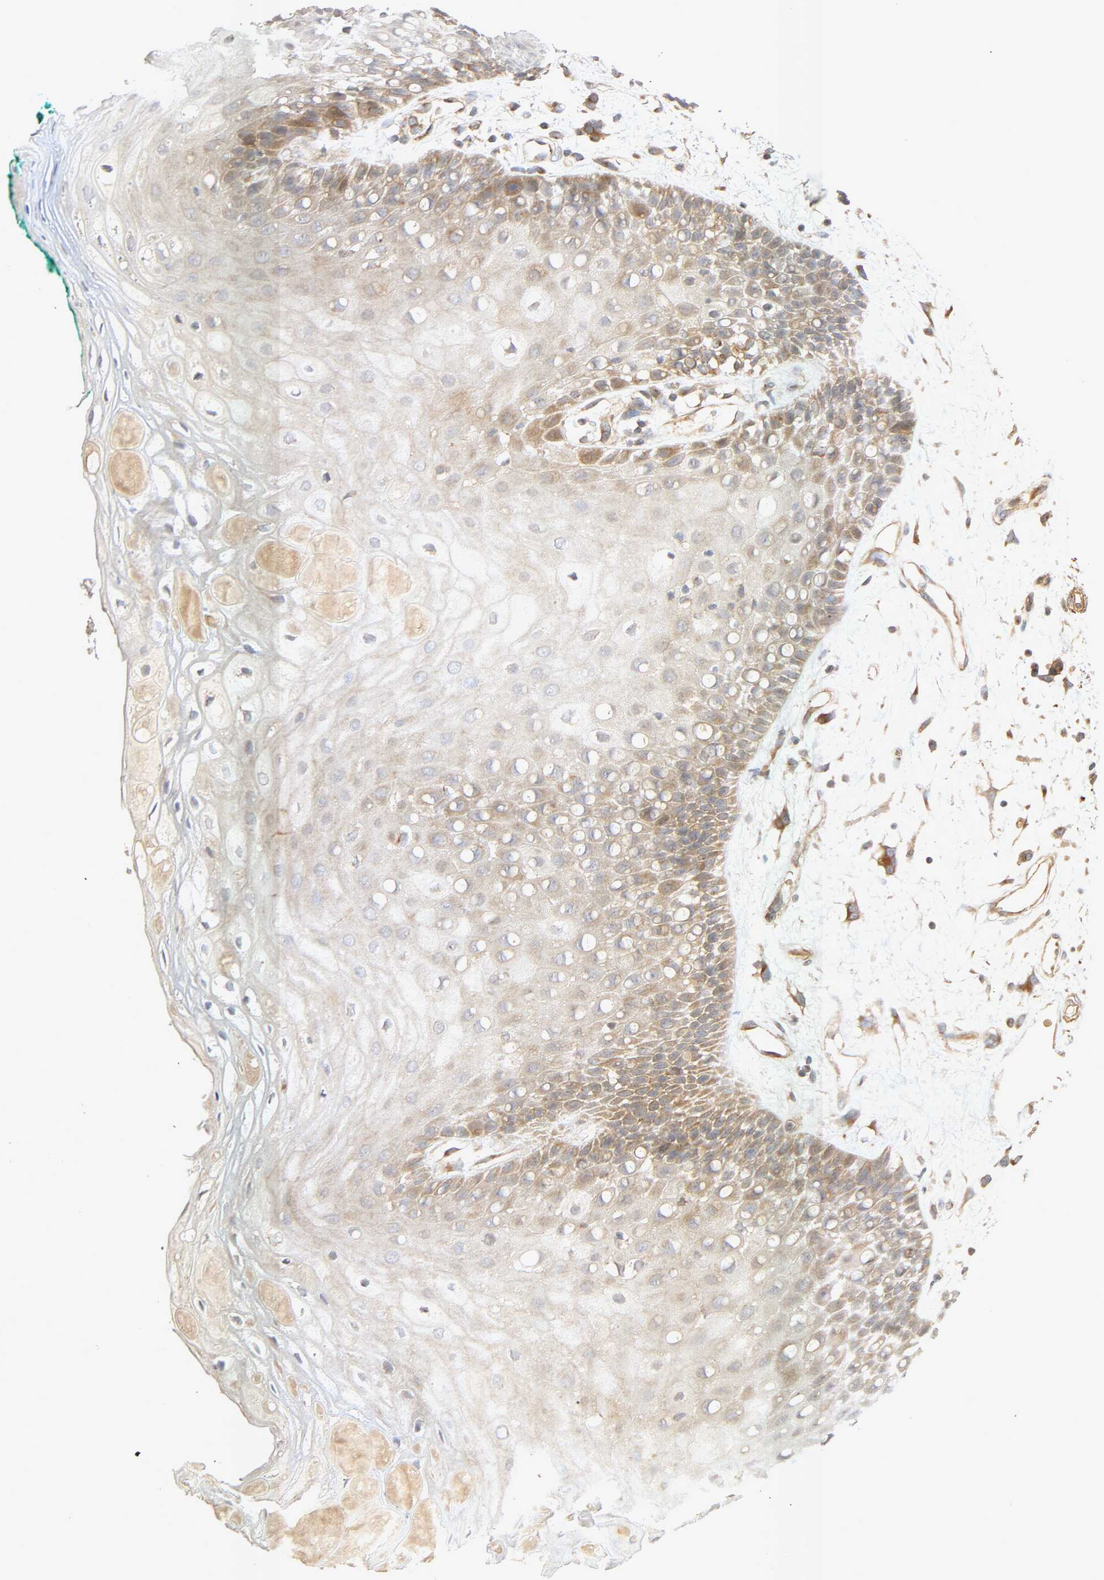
{"staining": {"intensity": "weak", "quantity": "<25%", "location": "cytoplasmic/membranous"}, "tissue": "oral mucosa", "cell_type": "Squamous epithelial cells", "image_type": "normal", "snomed": [{"axis": "morphology", "description": "Normal tissue, NOS"}, {"axis": "morphology", "description": "Squamous cell carcinoma, NOS"}, {"axis": "topography", "description": "Skeletal muscle"}, {"axis": "topography", "description": "Oral tissue"}, {"axis": "topography", "description": "Head-Neck"}], "caption": "DAB immunohistochemical staining of normal human oral mucosa reveals no significant staining in squamous epithelial cells. Brightfield microscopy of immunohistochemistry (IHC) stained with DAB (3,3'-diaminobenzidine) (brown) and hematoxylin (blue), captured at high magnification.", "gene": "SGSM1", "patient": {"sex": "female", "age": 84}}